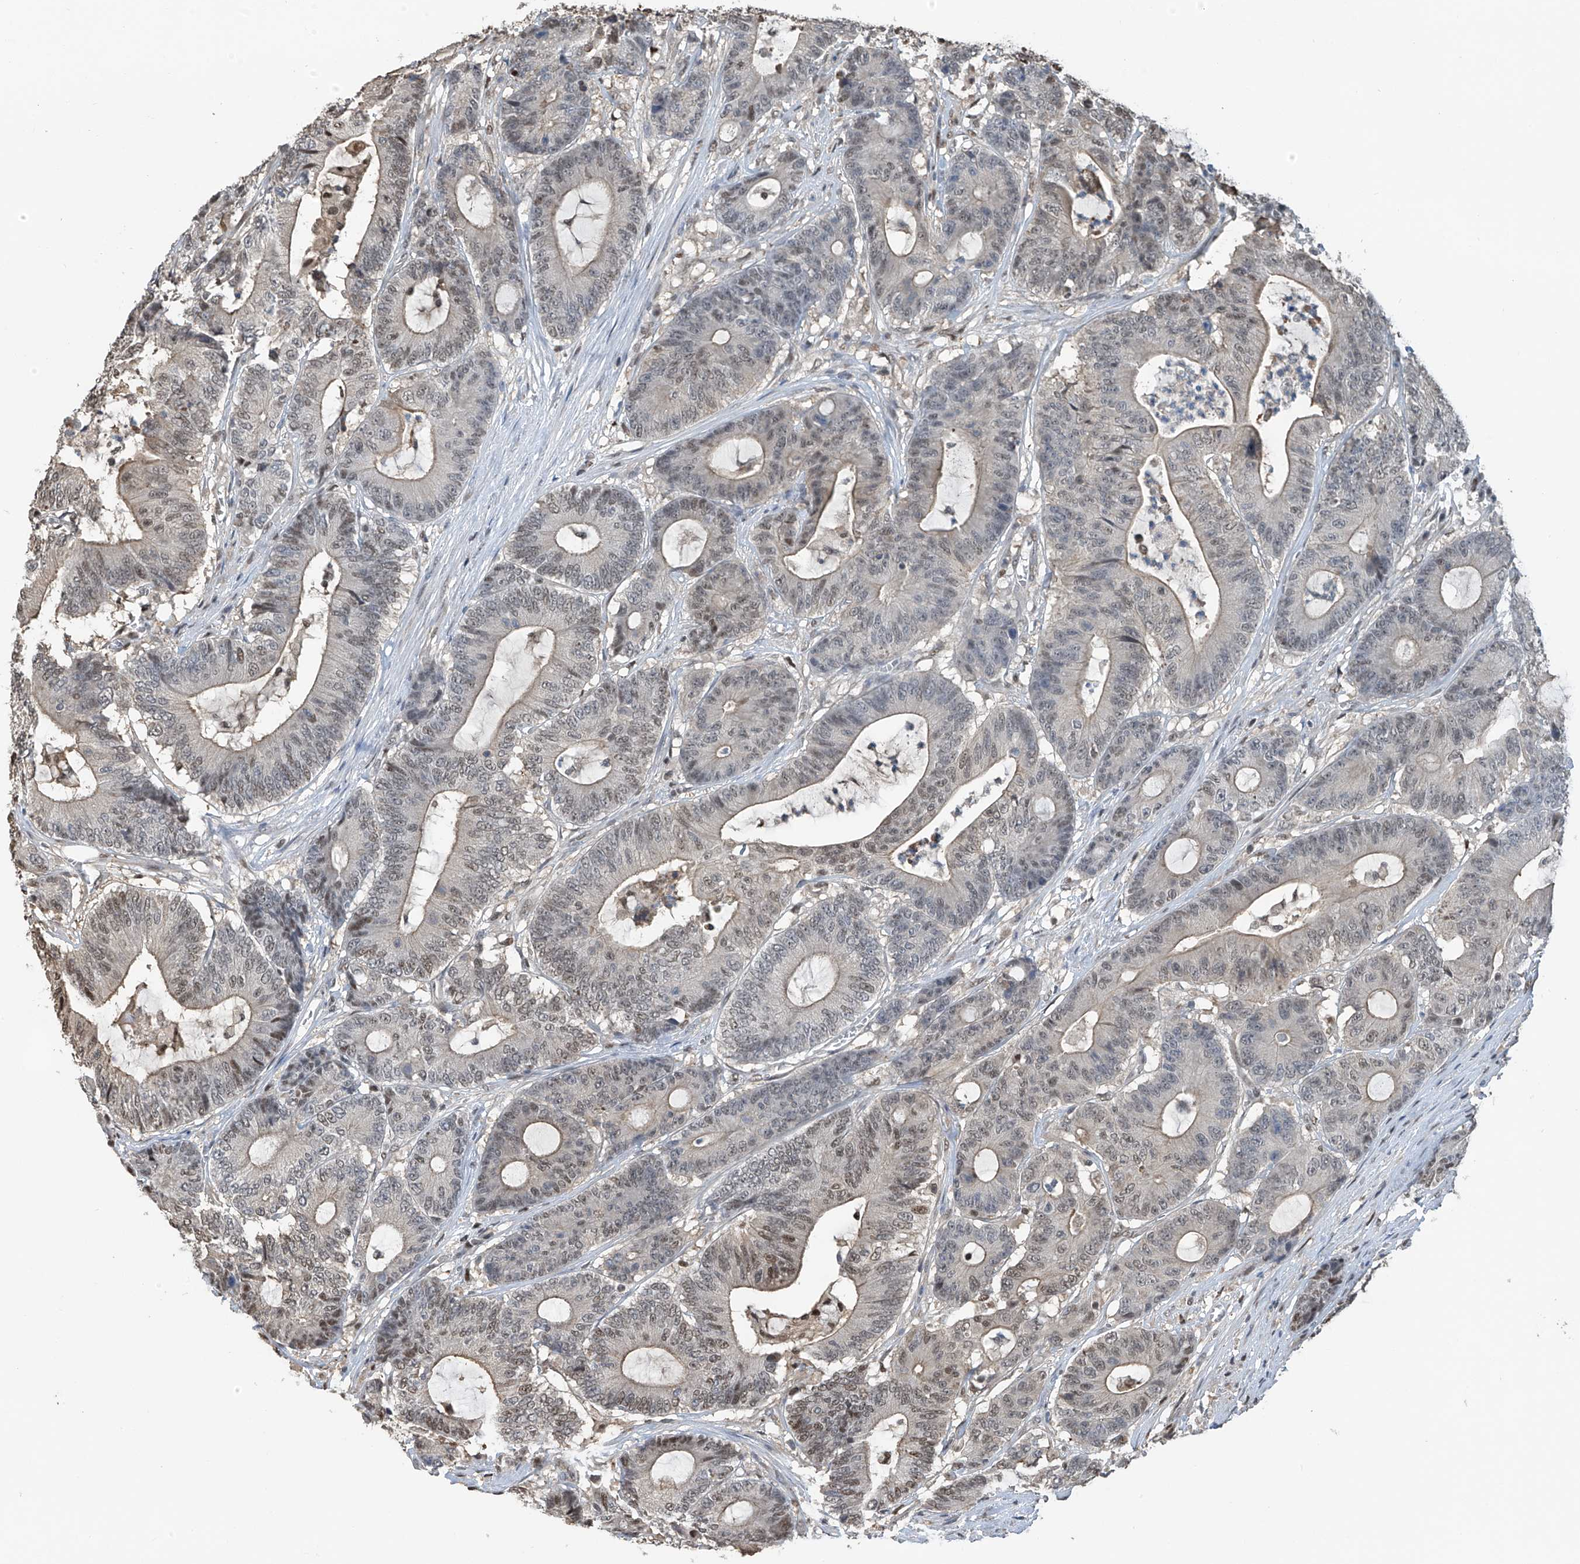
{"staining": {"intensity": "weak", "quantity": "25%-75%", "location": "cytoplasmic/membranous,nuclear"}, "tissue": "colorectal cancer", "cell_type": "Tumor cells", "image_type": "cancer", "snomed": [{"axis": "morphology", "description": "Adenocarcinoma, NOS"}, {"axis": "topography", "description": "Colon"}], "caption": "Immunohistochemistry (IHC) of colorectal adenocarcinoma reveals low levels of weak cytoplasmic/membranous and nuclear expression in about 25%-75% of tumor cells.", "gene": "PMM1", "patient": {"sex": "female", "age": 84}}